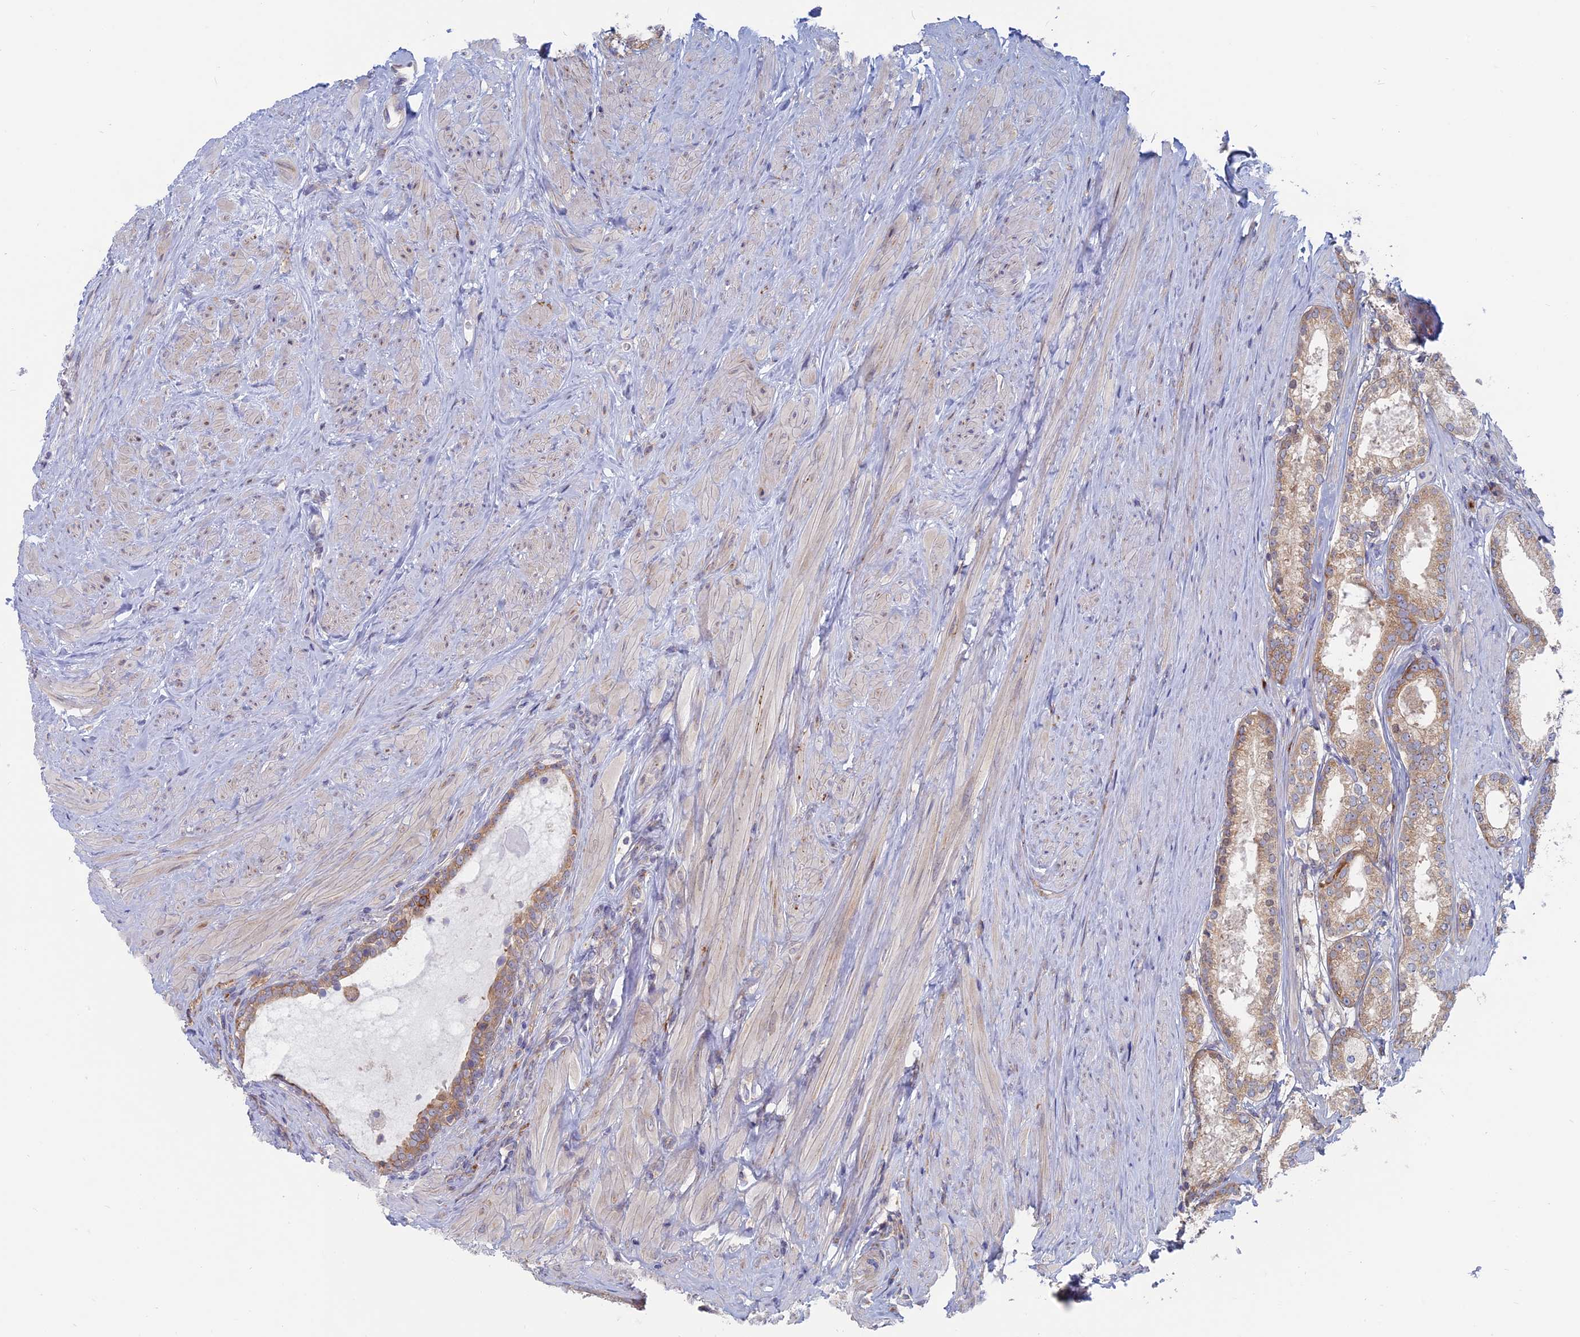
{"staining": {"intensity": "moderate", "quantity": ">75%", "location": "cytoplasmic/membranous"}, "tissue": "prostate cancer", "cell_type": "Tumor cells", "image_type": "cancer", "snomed": [{"axis": "morphology", "description": "Adenocarcinoma, Low grade"}, {"axis": "topography", "description": "Prostate"}], "caption": "A high-resolution micrograph shows immunohistochemistry staining of prostate cancer (low-grade adenocarcinoma), which shows moderate cytoplasmic/membranous positivity in about >75% of tumor cells. The staining is performed using DAB (3,3'-diaminobenzidine) brown chromogen to label protein expression. The nuclei are counter-stained blue using hematoxylin.", "gene": "TBC1D30", "patient": {"sex": "male", "age": 68}}